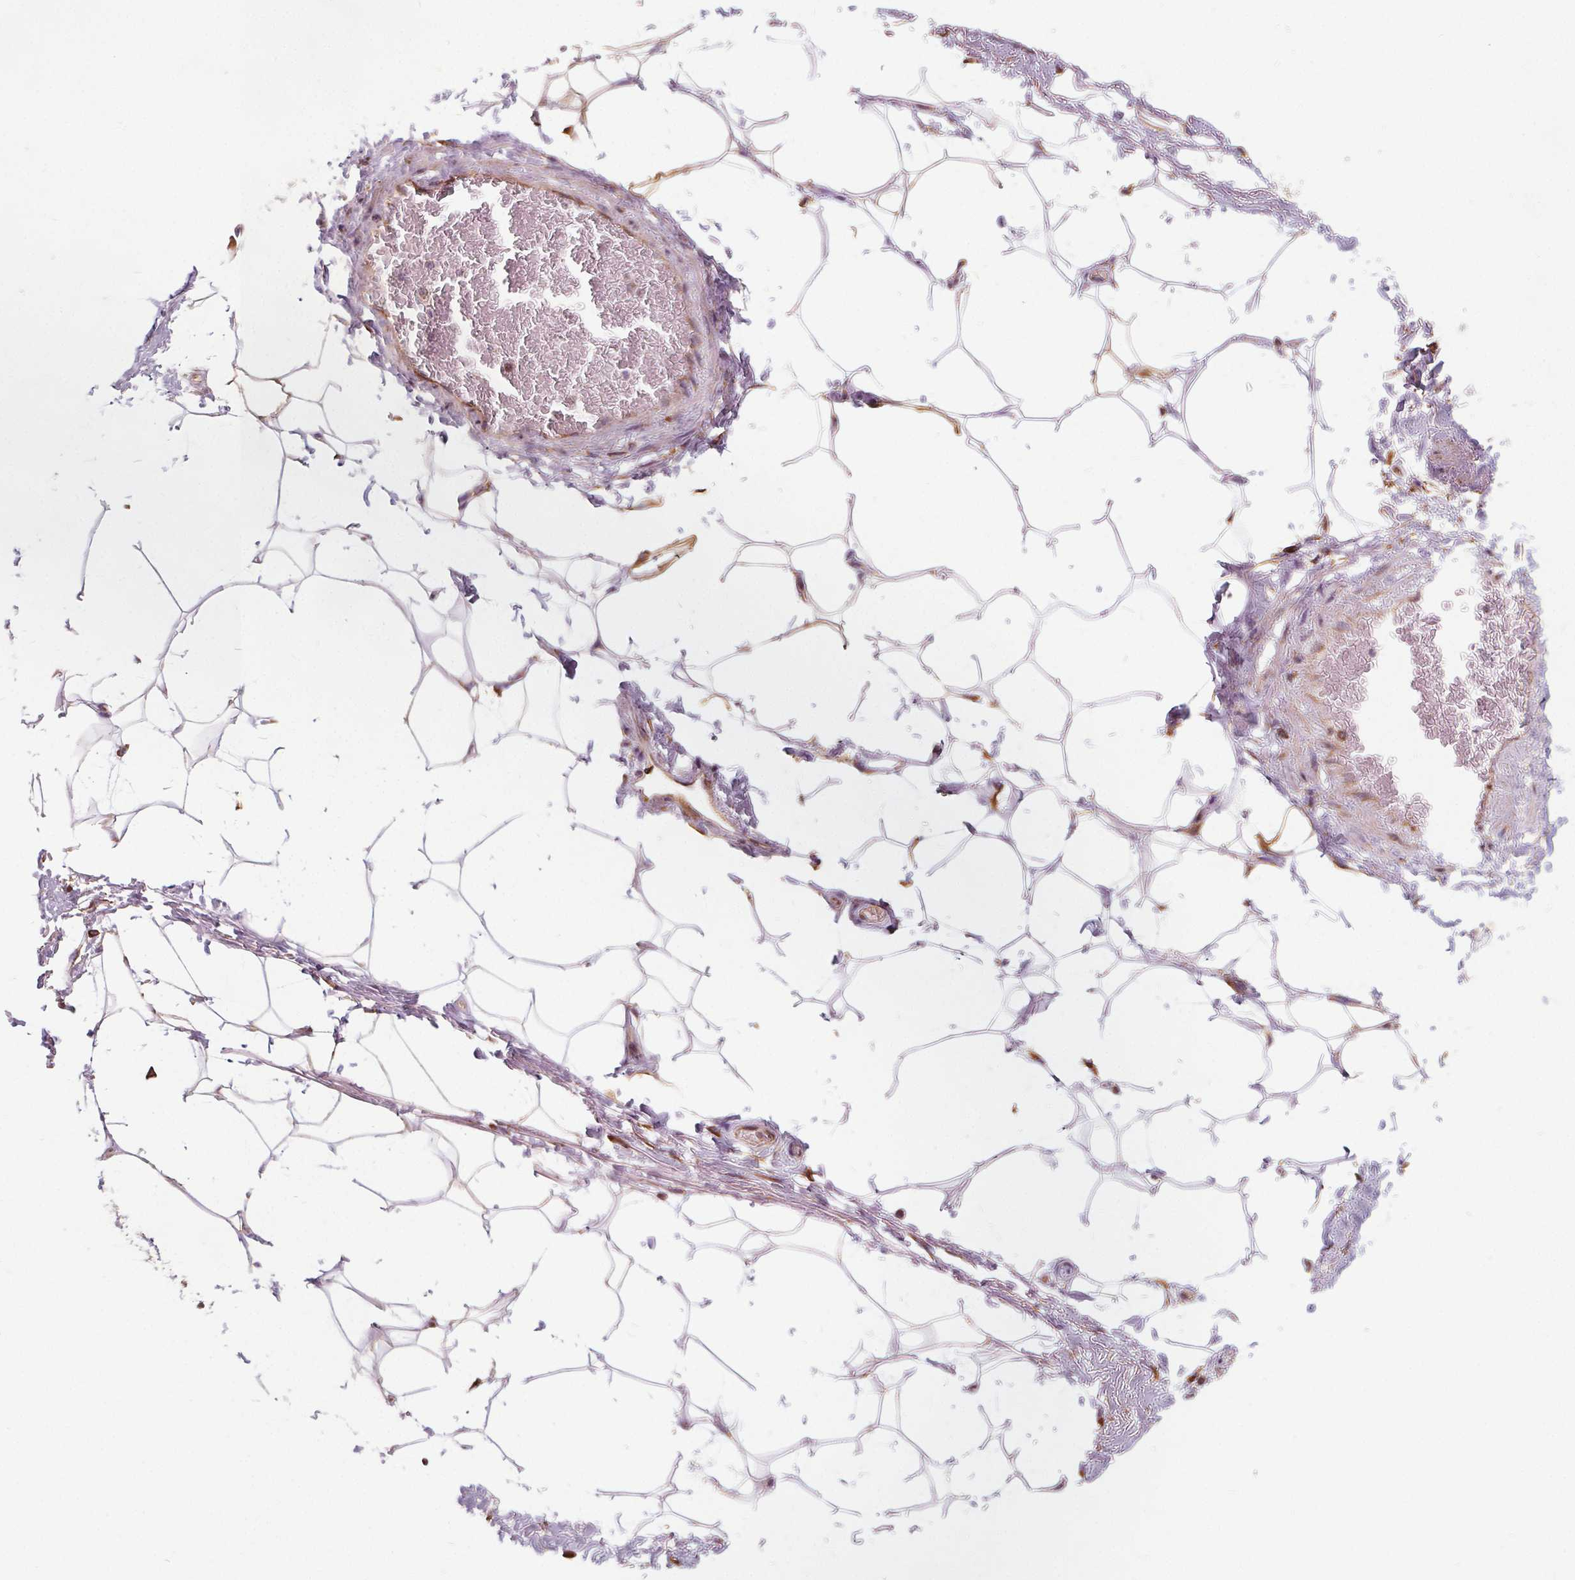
{"staining": {"intensity": "negative", "quantity": "none", "location": "none"}, "tissue": "adipose tissue", "cell_type": "Adipocytes", "image_type": "normal", "snomed": [{"axis": "morphology", "description": "Normal tissue, NOS"}, {"axis": "topography", "description": "Peripheral nerve tissue"}], "caption": "Immunohistochemistry (IHC) photomicrograph of benign adipose tissue: human adipose tissue stained with DAB (3,3'-diaminobenzidine) exhibits no significant protein expression in adipocytes. (Brightfield microscopy of DAB immunohistochemistry (IHC) at high magnification).", "gene": "PLSCR3", "patient": {"sex": "male", "age": 51}}